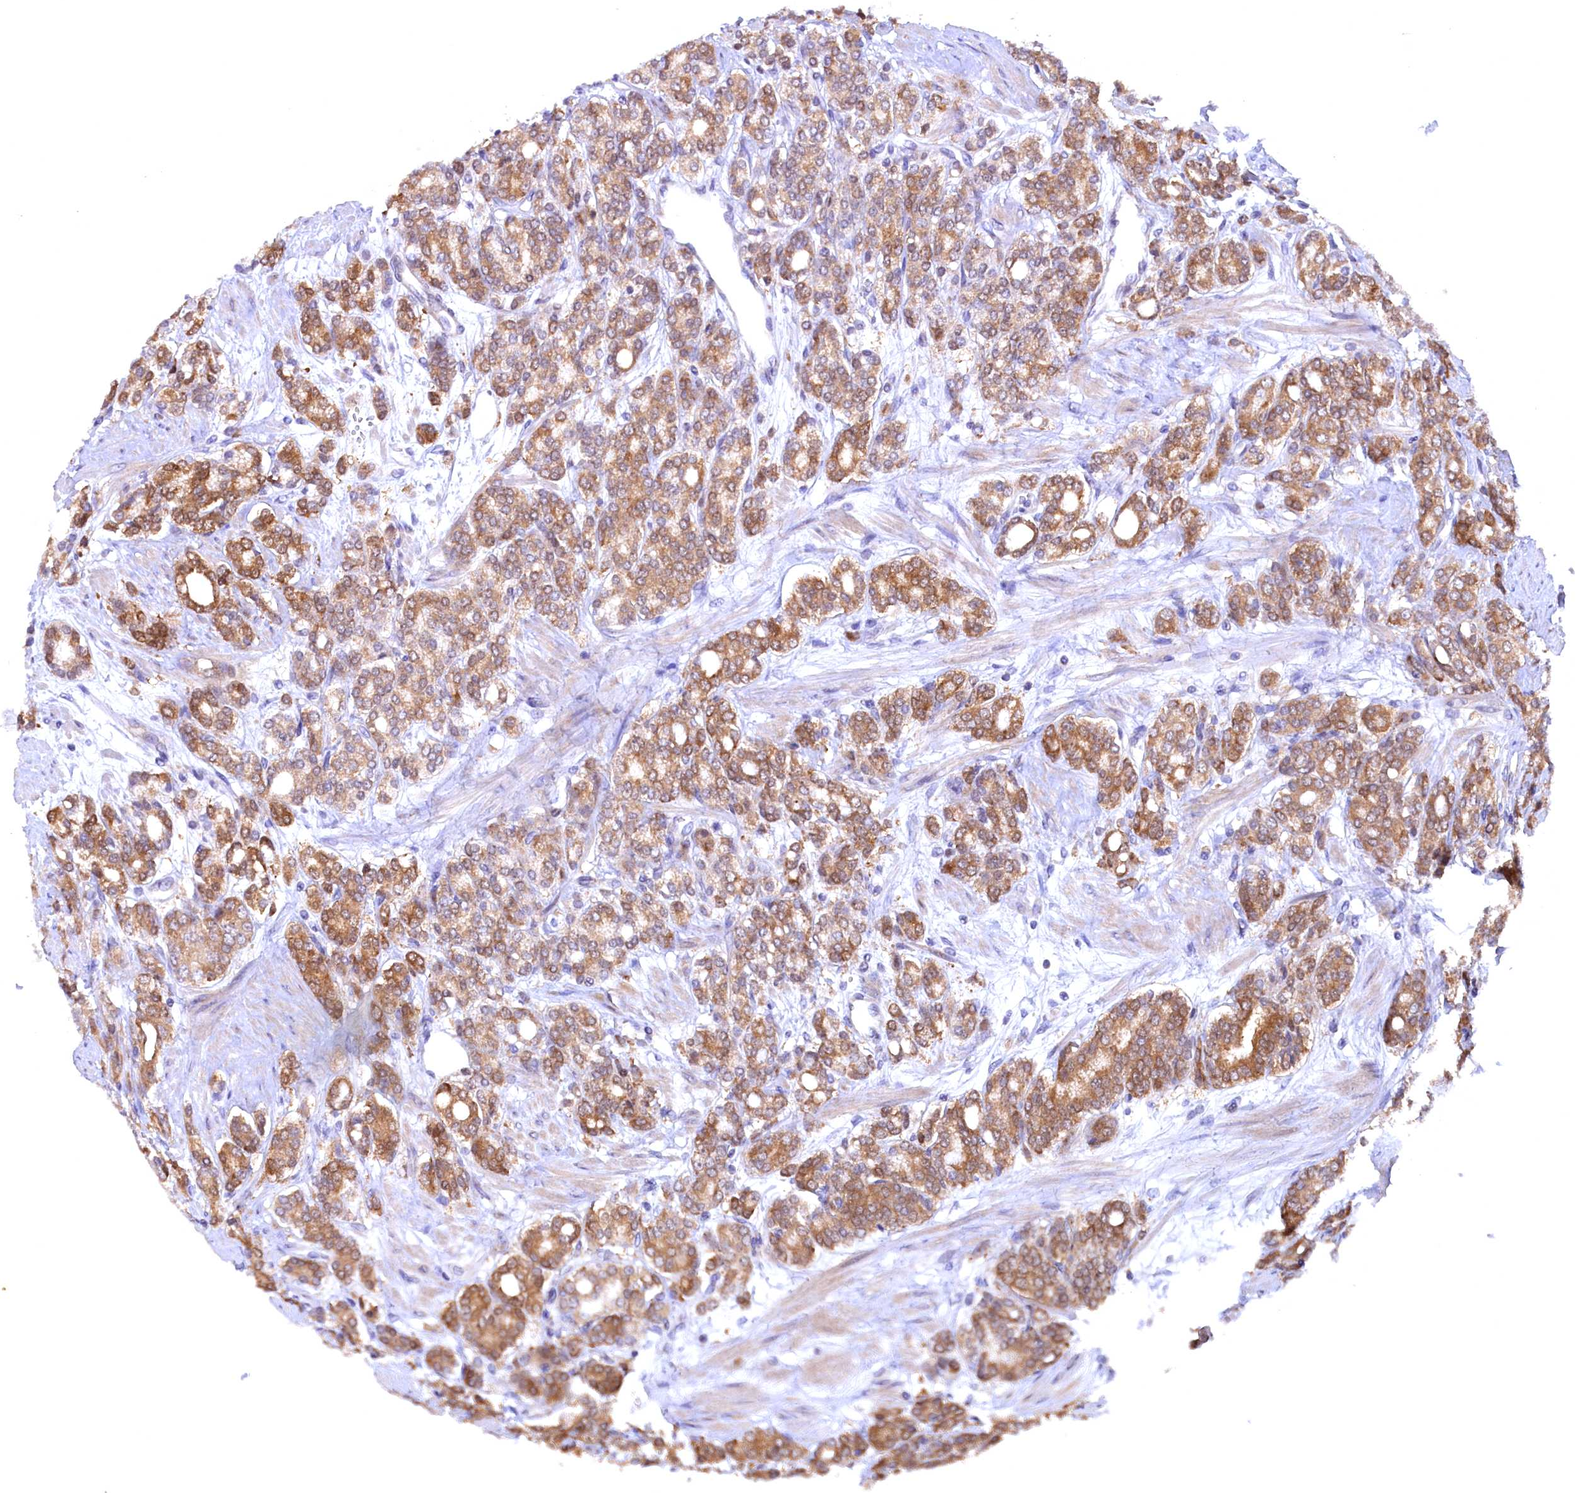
{"staining": {"intensity": "moderate", "quantity": ">75%", "location": "cytoplasmic/membranous"}, "tissue": "prostate cancer", "cell_type": "Tumor cells", "image_type": "cancer", "snomed": [{"axis": "morphology", "description": "Adenocarcinoma, High grade"}, {"axis": "topography", "description": "Prostate"}], "caption": "This micrograph shows immunohistochemistry (IHC) staining of human high-grade adenocarcinoma (prostate), with medium moderate cytoplasmic/membranous staining in about >75% of tumor cells.", "gene": "JPT2", "patient": {"sex": "male", "age": 62}}